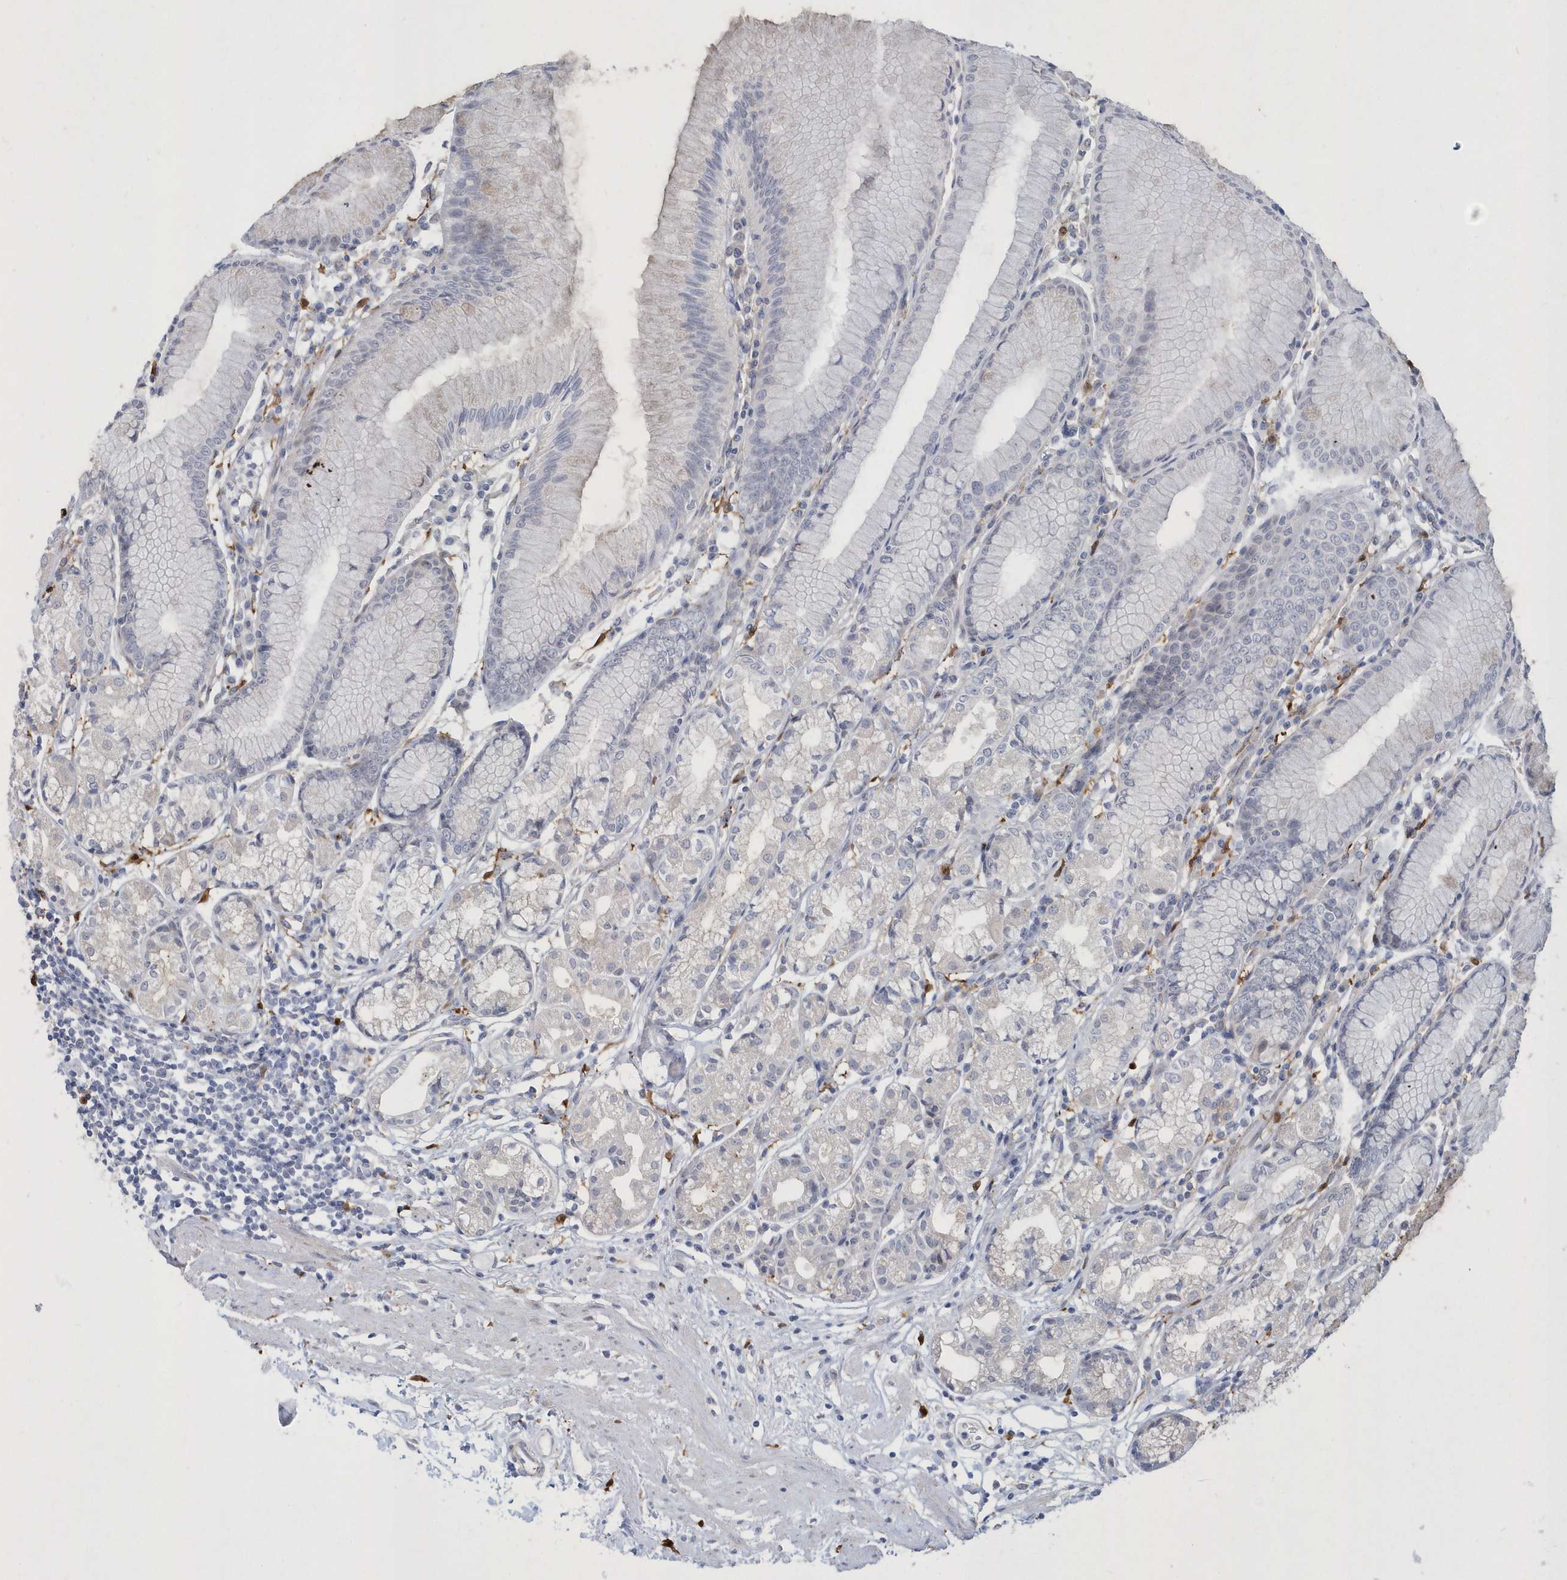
{"staining": {"intensity": "negative", "quantity": "none", "location": "none"}, "tissue": "stomach", "cell_type": "Glandular cells", "image_type": "normal", "snomed": [{"axis": "morphology", "description": "Normal tissue, NOS"}, {"axis": "topography", "description": "Stomach"}], "caption": "Immunohistochemical staining of unremarkable stomach shows no significant expression in glandular cells. (DAB IHC, high magnification).", "gene": "TSPEAR", "patient": {"sex": "female", "age": 57}}